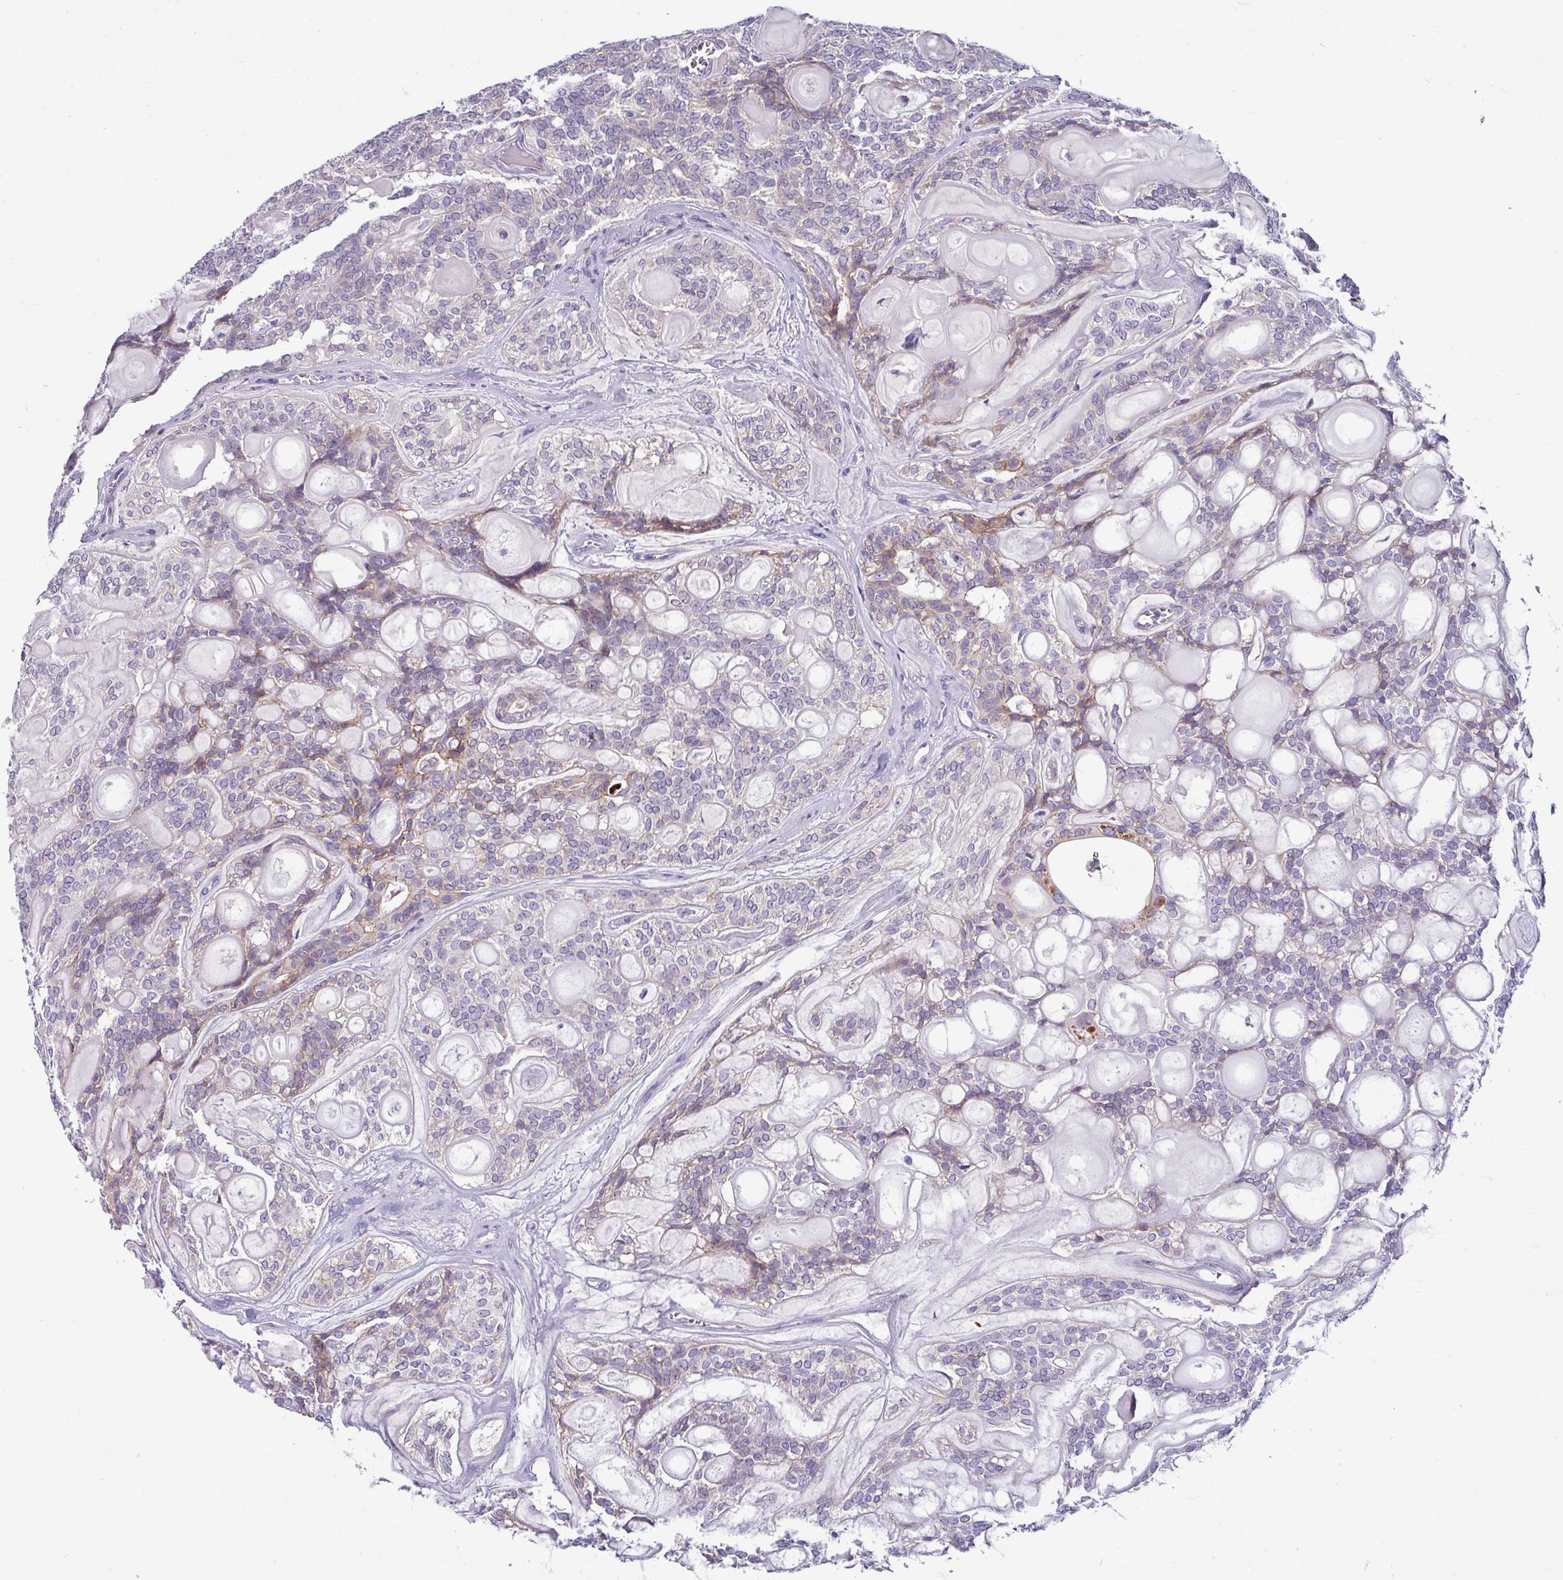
{"staining": {"intensity": "weak", "quantity": "<25%", "location": "cytoplasmic/membranous"}, "tissue": "head and neck cancer", "cell_type": "Tumor cells", "image_type": "cancer", "snomed": [{"axis": "morphology", "description": "Adenocarcinoma, NOS"}, {"axis": "topography", "description": "Head-Neck"}], "caption": "Immunohistochemical staining of human adenocarcinoma (head and neck) exhibits no significant expression in tumor cells.", "gene": "ACAP3", "patient": {"sex": "male", "age": 66}}